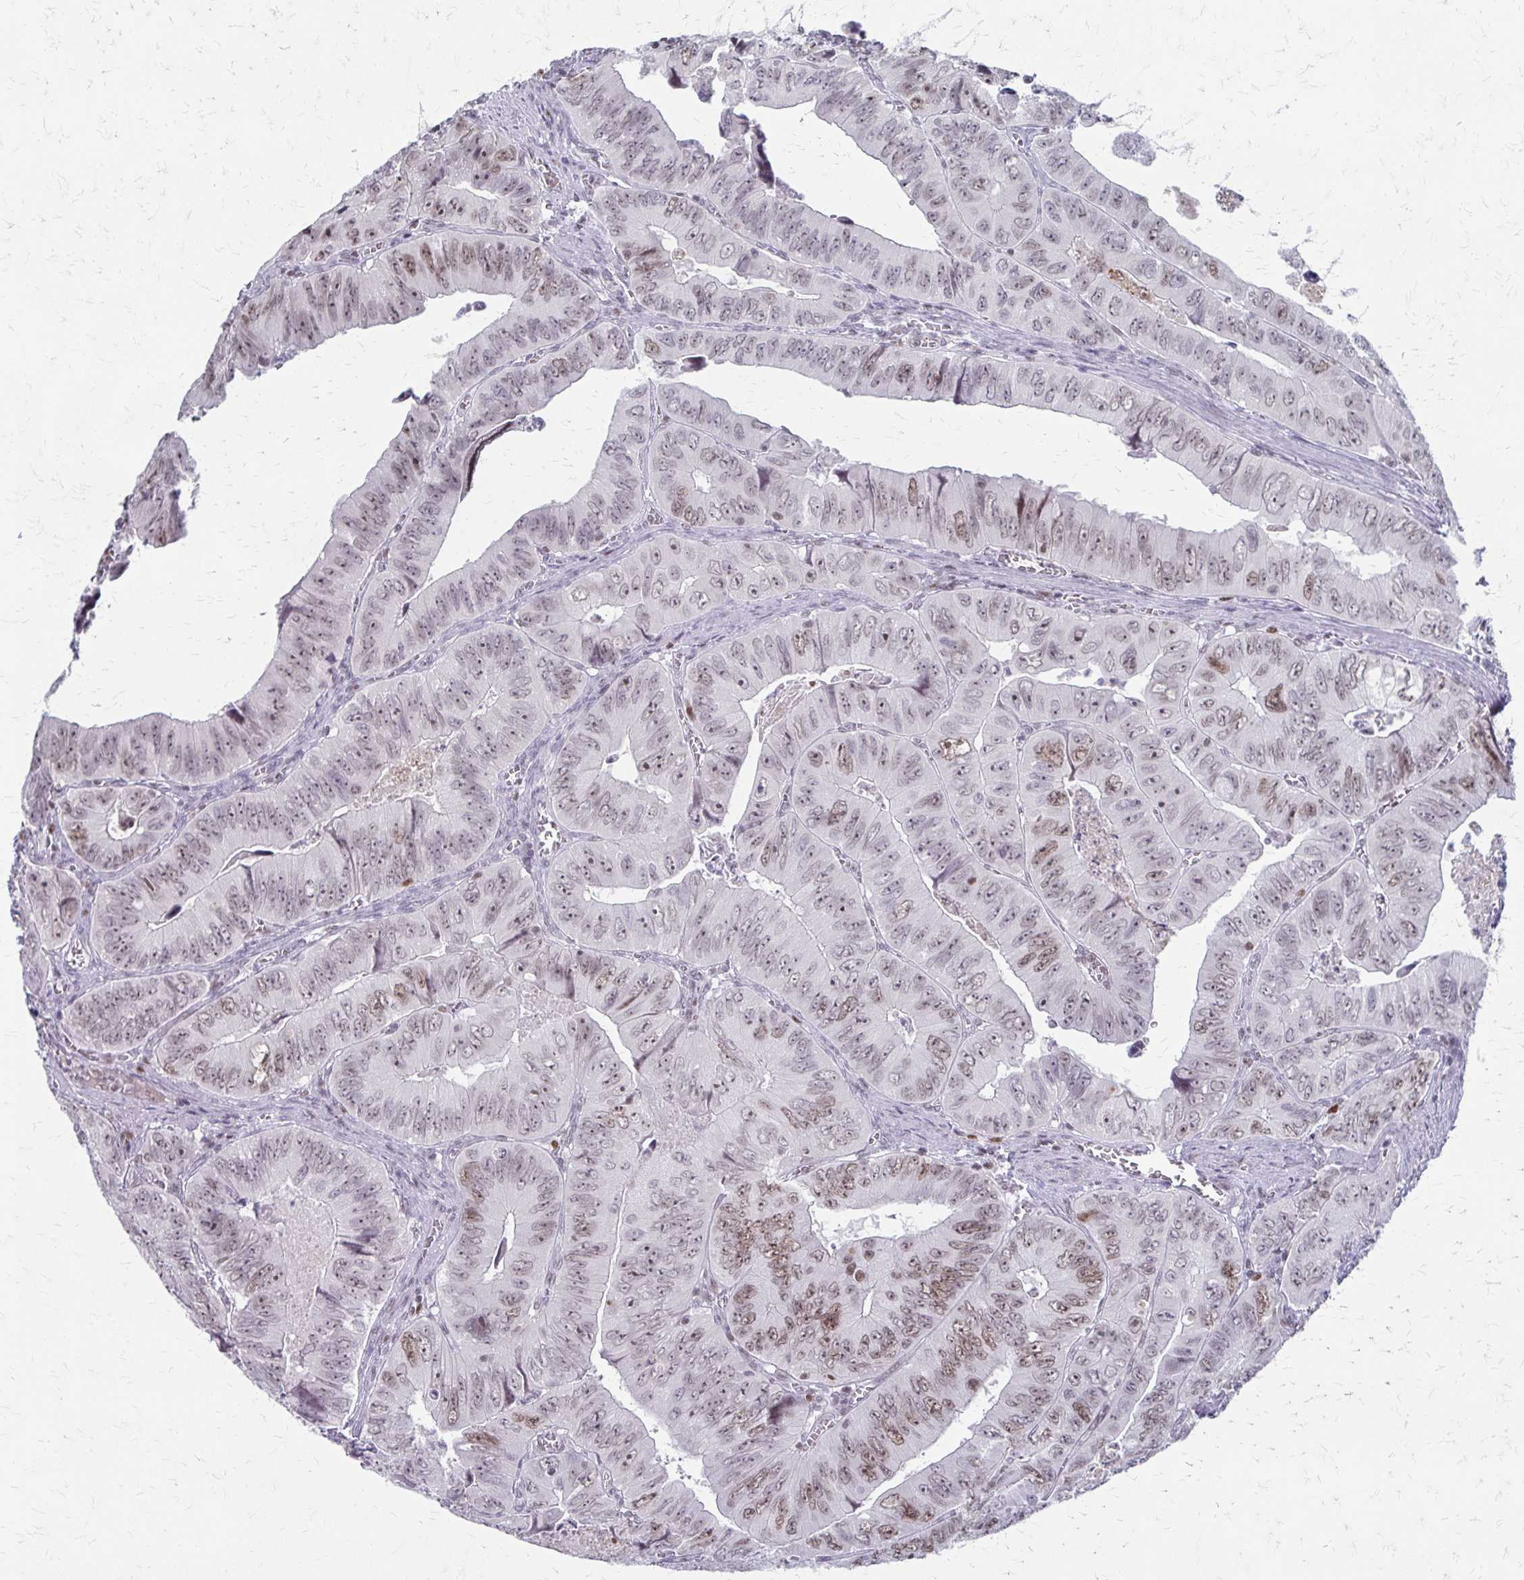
{"staining": {"intensity": "moderate", "quantity": ">75%", "location": "nuclear"}, "tissue": "colorectal cancer", "cell_type": "Tumor cells", "image_type": "cancer", "snomed": [{"axis": "morphology", "description": "Adenocarcinoma, NOS"}, {"axis": "topography", "description": "Colon"}], "caption": "Immunohistochemical staining of colorectal cancer displays medium levels of moderate nuclear staining in approximately >75% of tumor cells. (DAB (3,3'-diaminobenzidine) IHC, brown staining for protein, blue staining for nuclei).", "gene": "EED", "patient": {"sex": "female", "age": 84}}